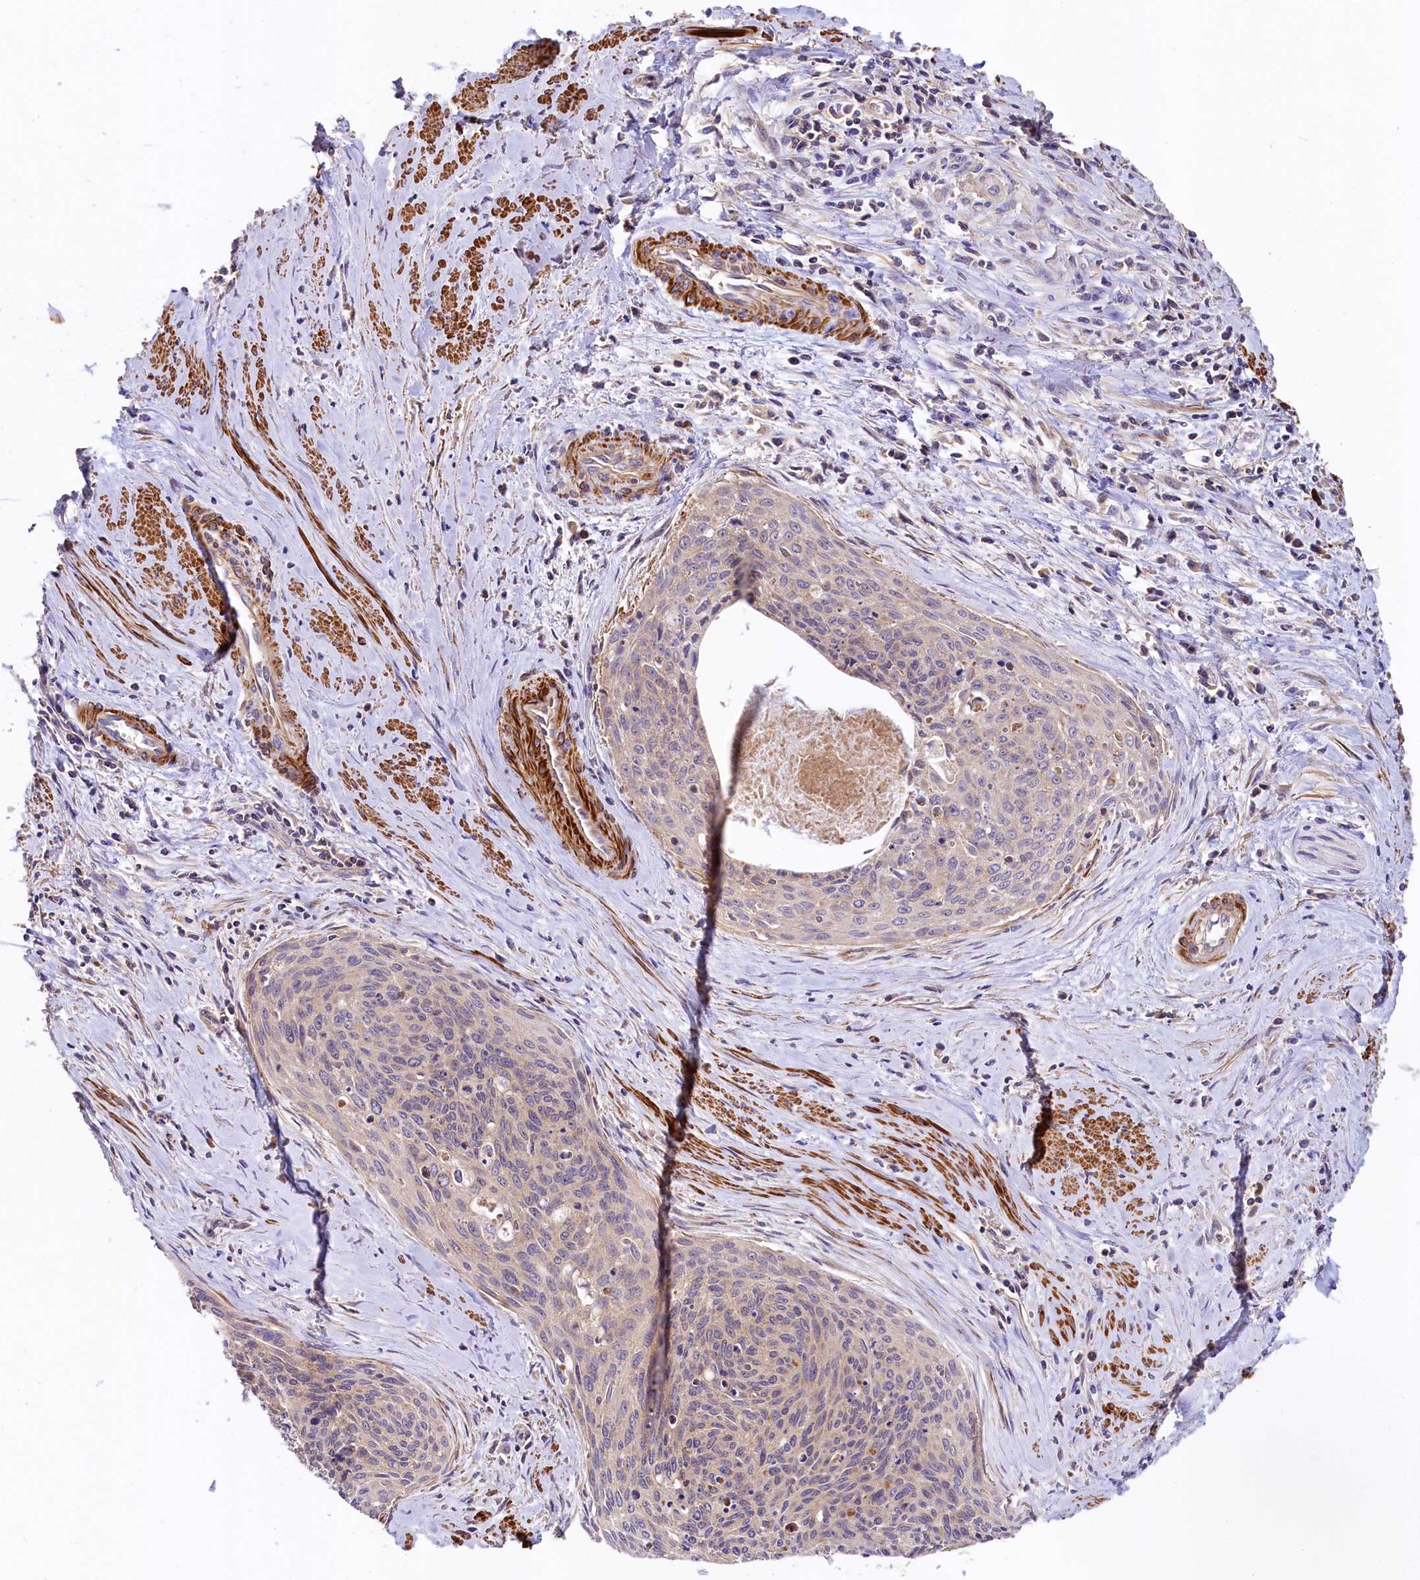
{"staining": {"intensity": "negative", "quantity": "none", "location": "none"}, "tissue": "cervical cancer", "cell_type": "Tumor cells", "image_type": "cancer", "snomed": [{"axis": "morphology", "description": "Squamous cell carcinoma, NOS"}, {"axis": "topography", "description": "Cervix"}], "caption": "Image shows no protein expression in tumor cells of cervical squamous cell carcinoma tissue.", "gene": "CIAO3", "patient": {"sex": "female", "age": 55}}